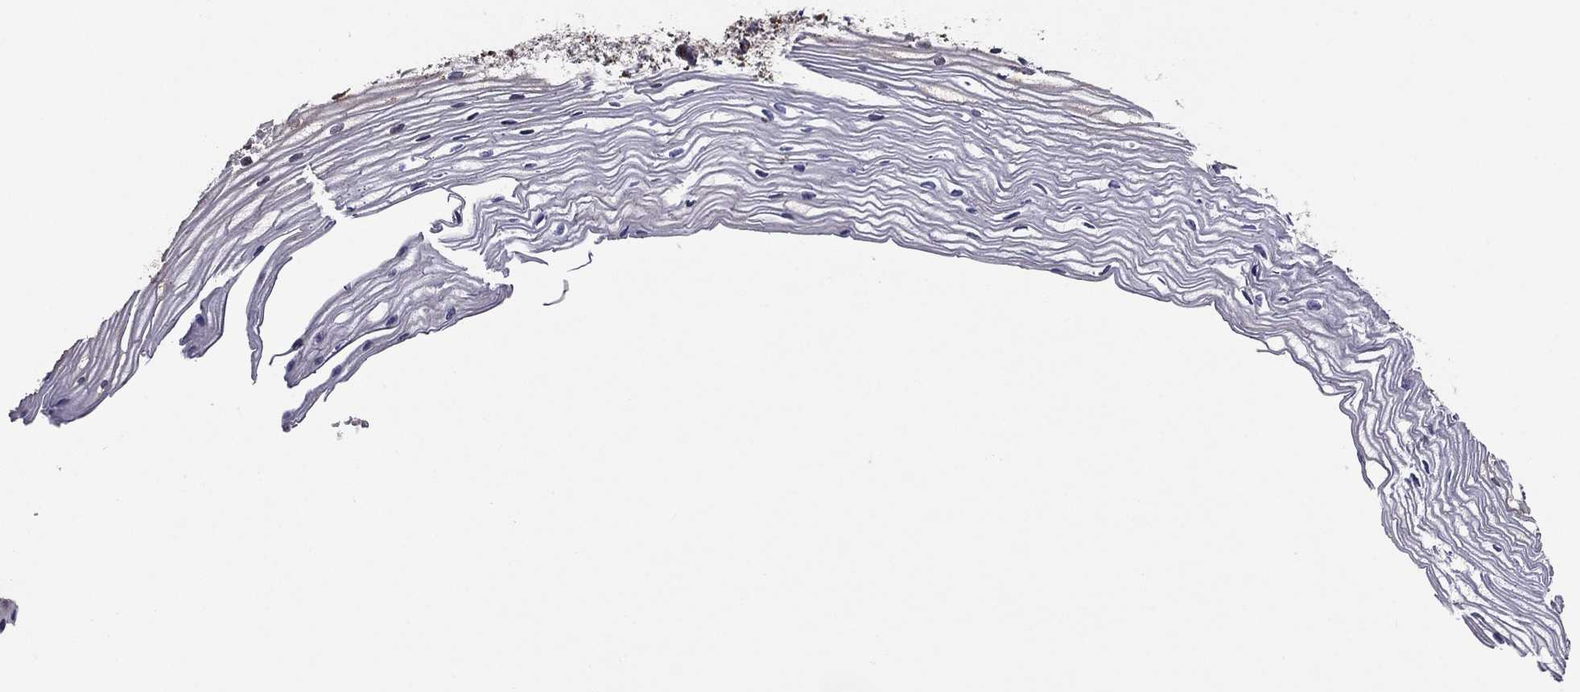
{"staining": {"intensity": "moderate", "quantity": "<25%", "location": "cytoplasmic/membranous"}, "tissue": "cervix", "cell_type": "Glandular cells", "image_type": "normal", "snomed": [{"axis": "morphology", "description": "Normal tissue, NOS"}, {"axis": "topography", "description": "Cervix"}], "caption": "Immunohistochemical staining of benign cervix exhibits <25% levels of moderate cytoplasmic/membranous protein staining in approximately <25% of glandular cells. The protein of interest is stained brown, and the nuclei are stained in blue (DAB (3,3'-diaminobenzidine) IHC with brightfield microscopy, high magnification).", "gene": "NKIRAS1", "patient": {"sex": "female", "age": 40}}